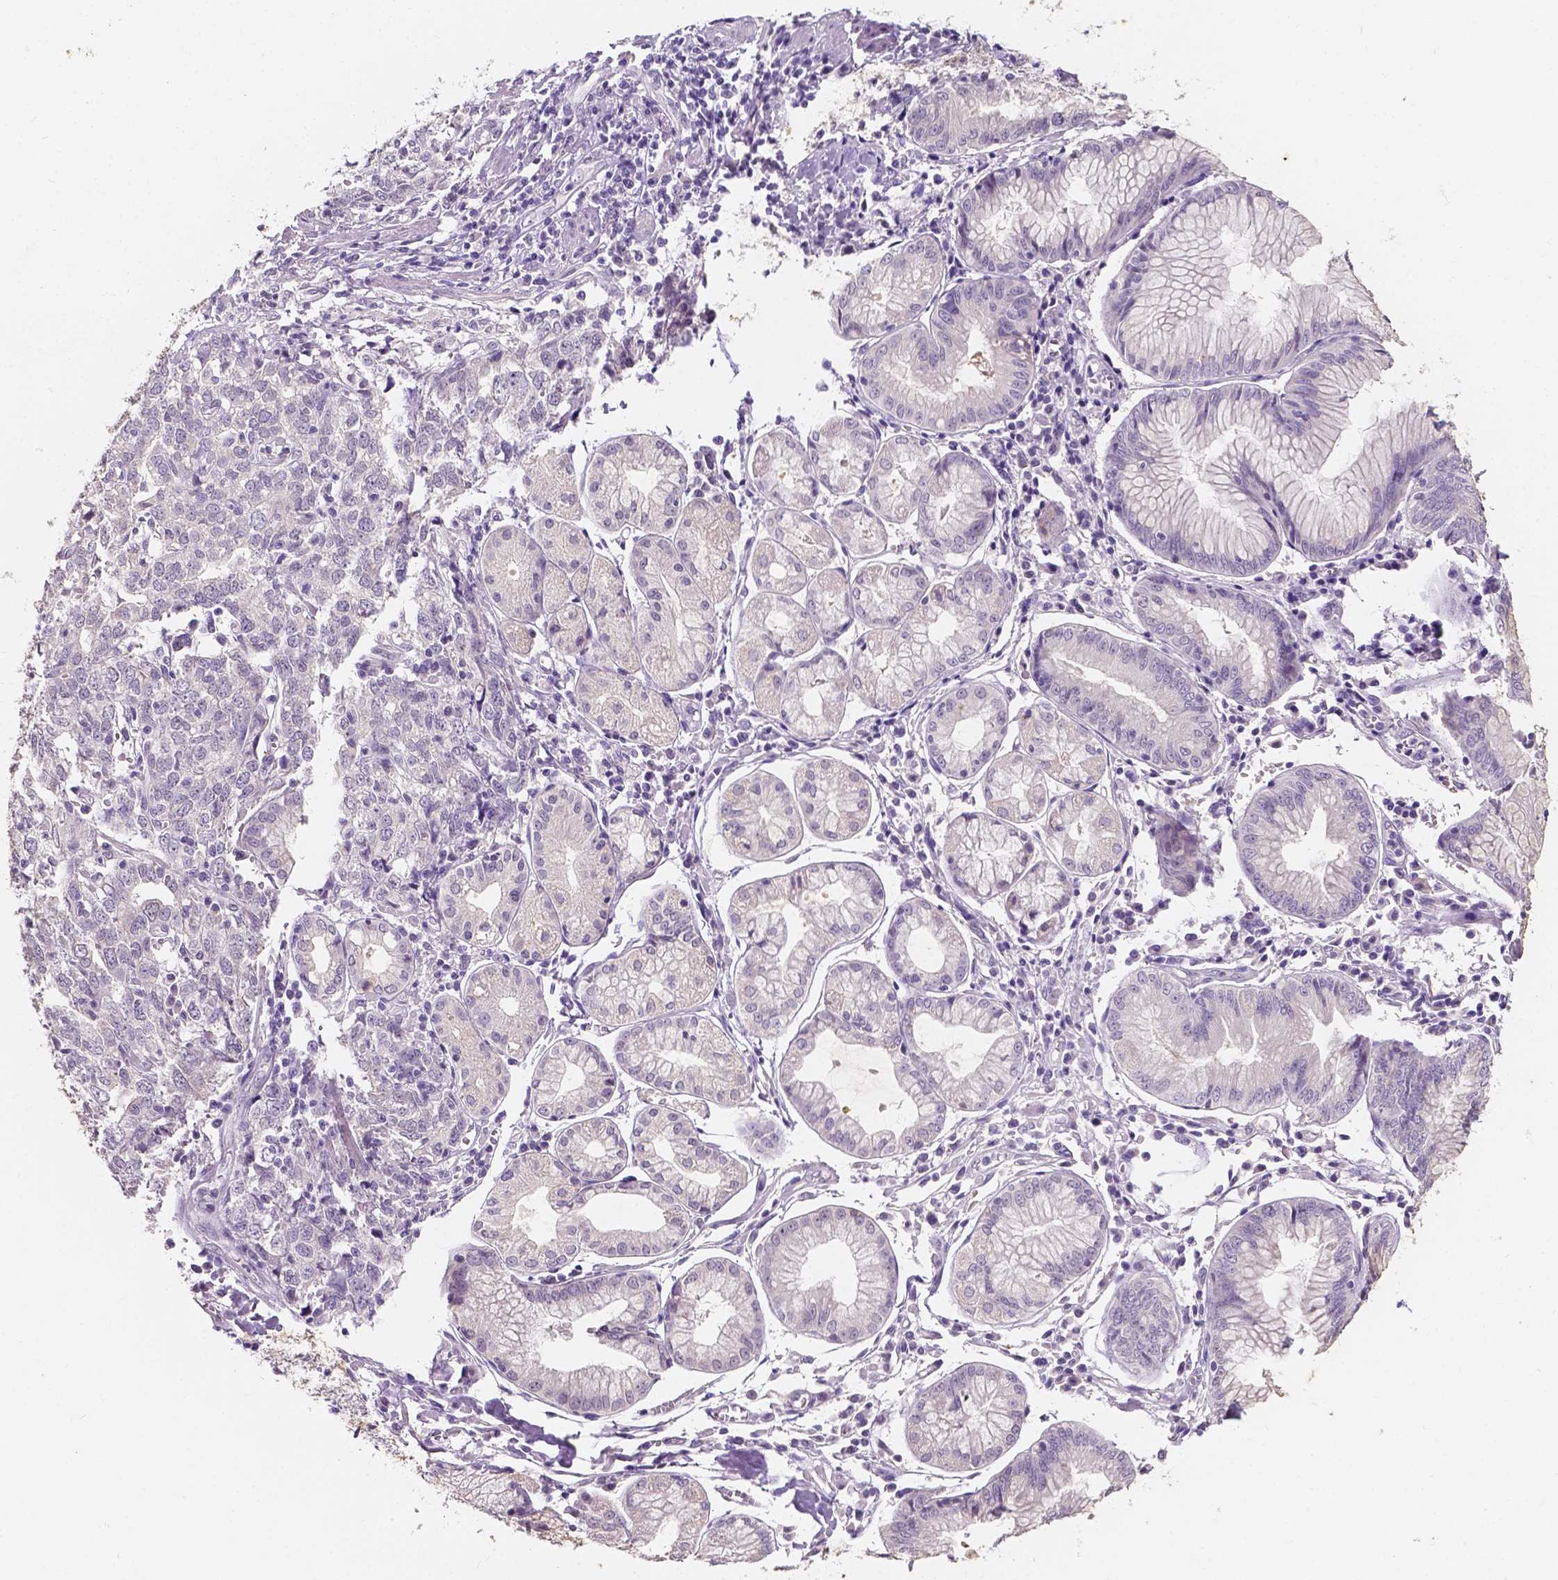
{"staining": {"intensity": "negative", "quantity": "none", "location": "none"}, "tissue": "stomach cancer", "cell_type": "Tumor cells", "image_type": "cancer", "snomed": [{"axis": "morphology", "description": "Adenocarcinoma, NOS"}, {"axis": "topography", "description": "Stomach, upper"}], "caption": "Adenocarcinoma (stomach) was stained to show a protein in brown. There is no significant expression in tumor cells. (DAB (3,3'-diaminobenzidine) immunohistochemistry with hematoxylin counter stain).", "gene": "TAL1", "patient": {"sex": "male", "age": 81}}